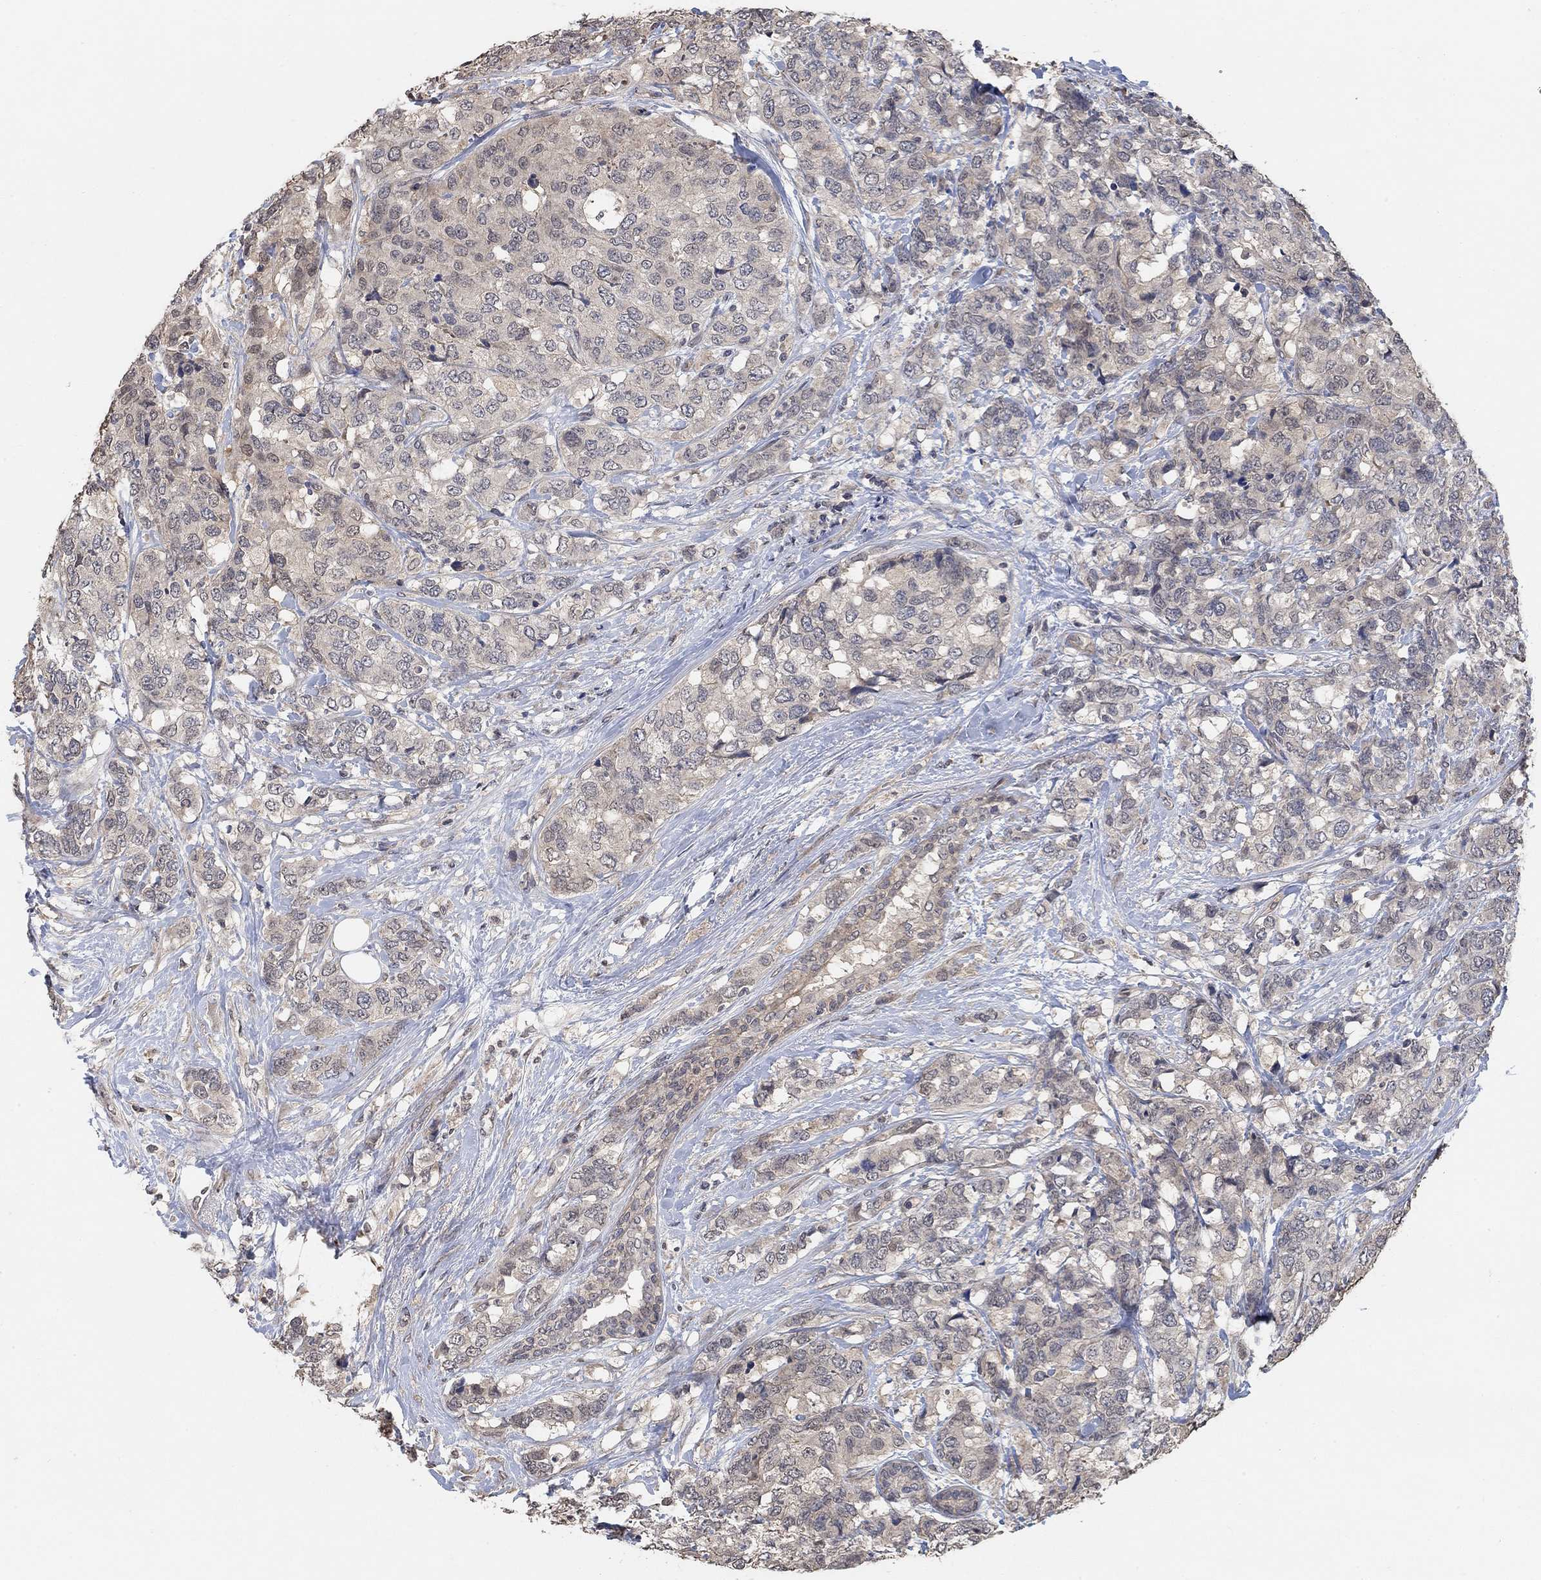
{"staining": {"intensity": "negative", "quantity": "none", "location": "none"}, "tissue": "breast cancer", "cell_type": "Tumor cells", "image_type": "cancer", "snomed": [{"axis": "morphology", "description": "Lobular carcinoma"}, {"axis": "topography", "description": "Breast"}], "caption": "DAB immunohistochemical staining of human breast cancer (lobular carcinoma) displays no significant positivity in tumor cells.", "gene": "UNC5B", "patient": {"sex": "female", "age": 59}}